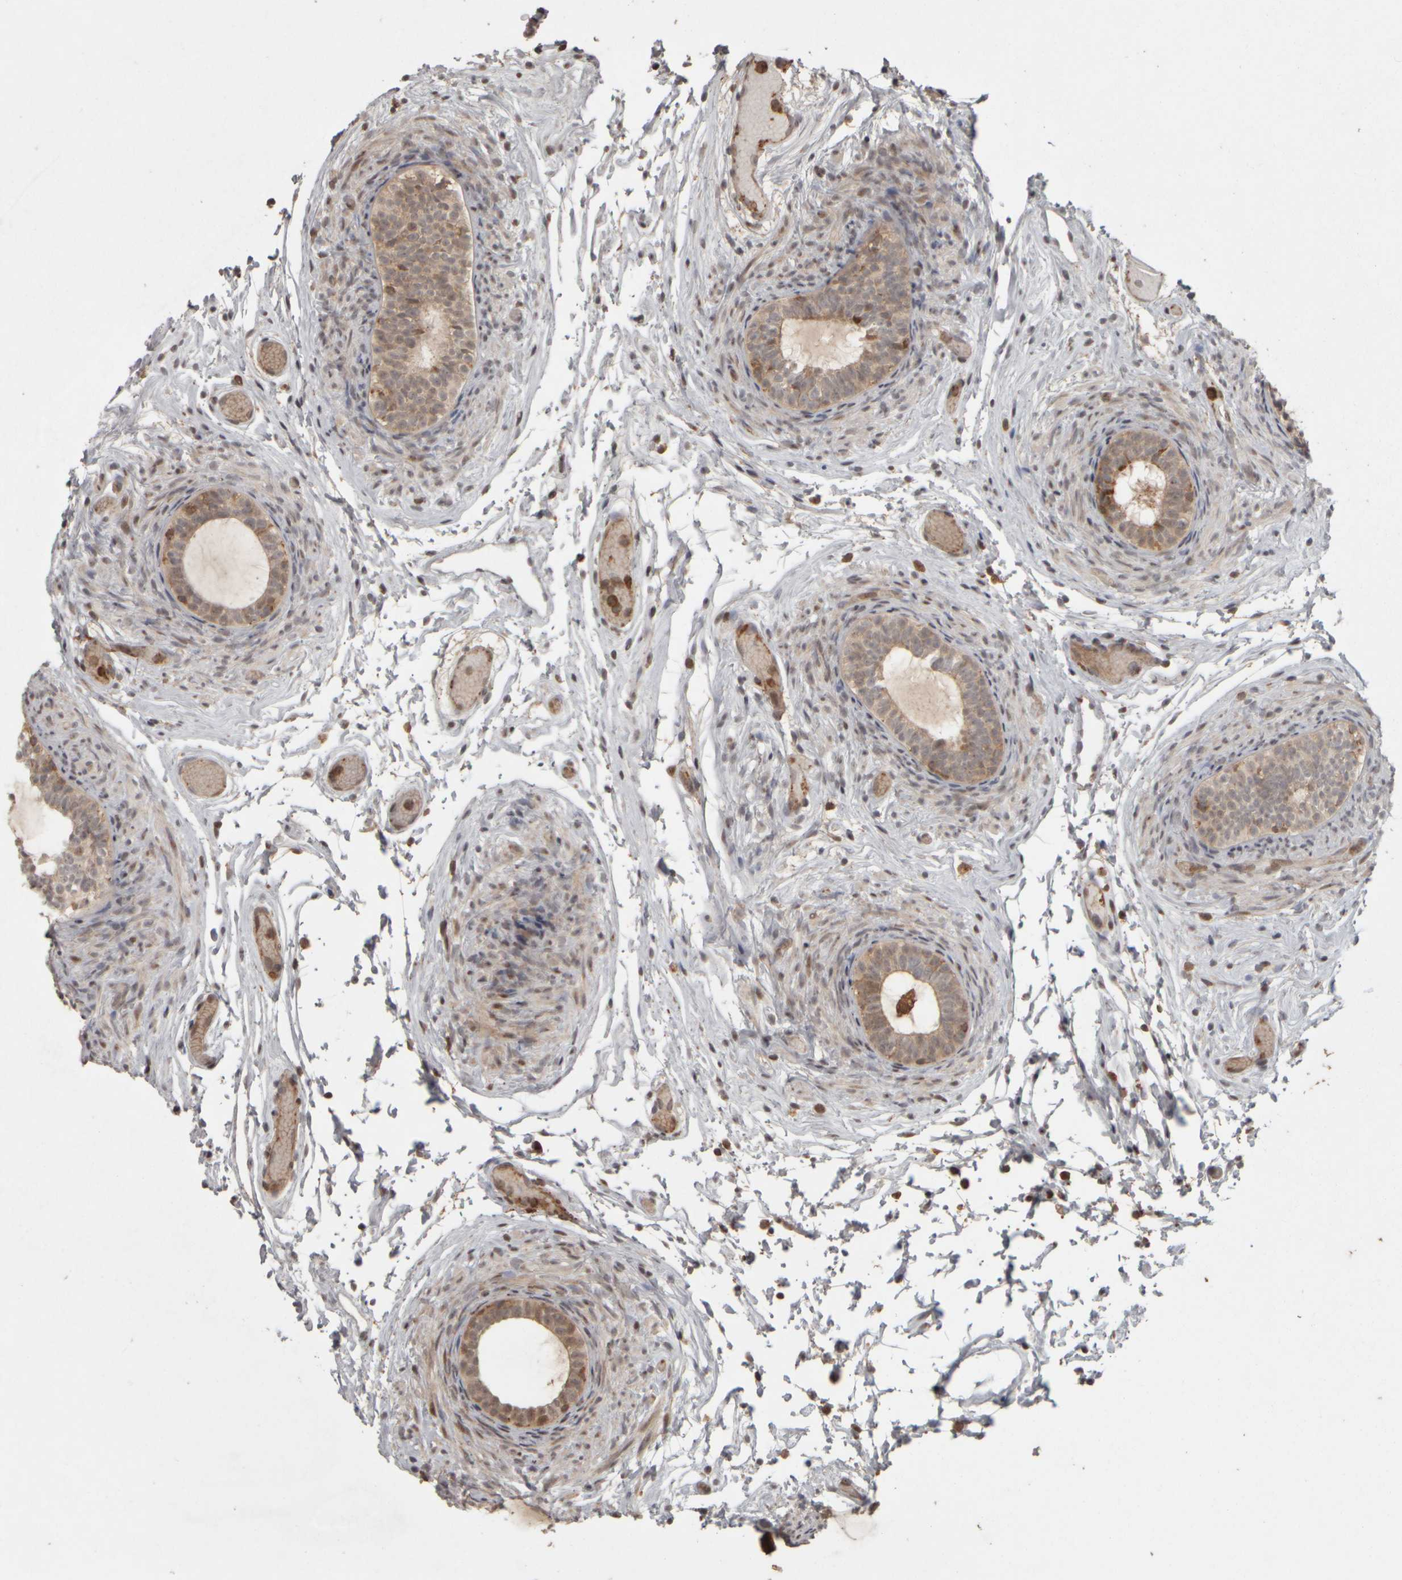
{"staining": {"intensity": "strong", "quantity": ">75%", "location": "cytoplasmic/membranous"}, "tissue": "epididymis", "cell_type": "Glandular cells", "image_type": "normal", "snomed": [{"axis": "morphology", "description": "Normal tissue, NOS"}, {"axis": "topography", "description": "Epididymis"}], "caption": "DAB immunohistochemical staining of benign epididymis exhibits strong cytoplasmic/membranous protein expression in about >75% of glandular cells.", "gene": "AGBL3", "patient": {"sex": "male", "age": 5}}